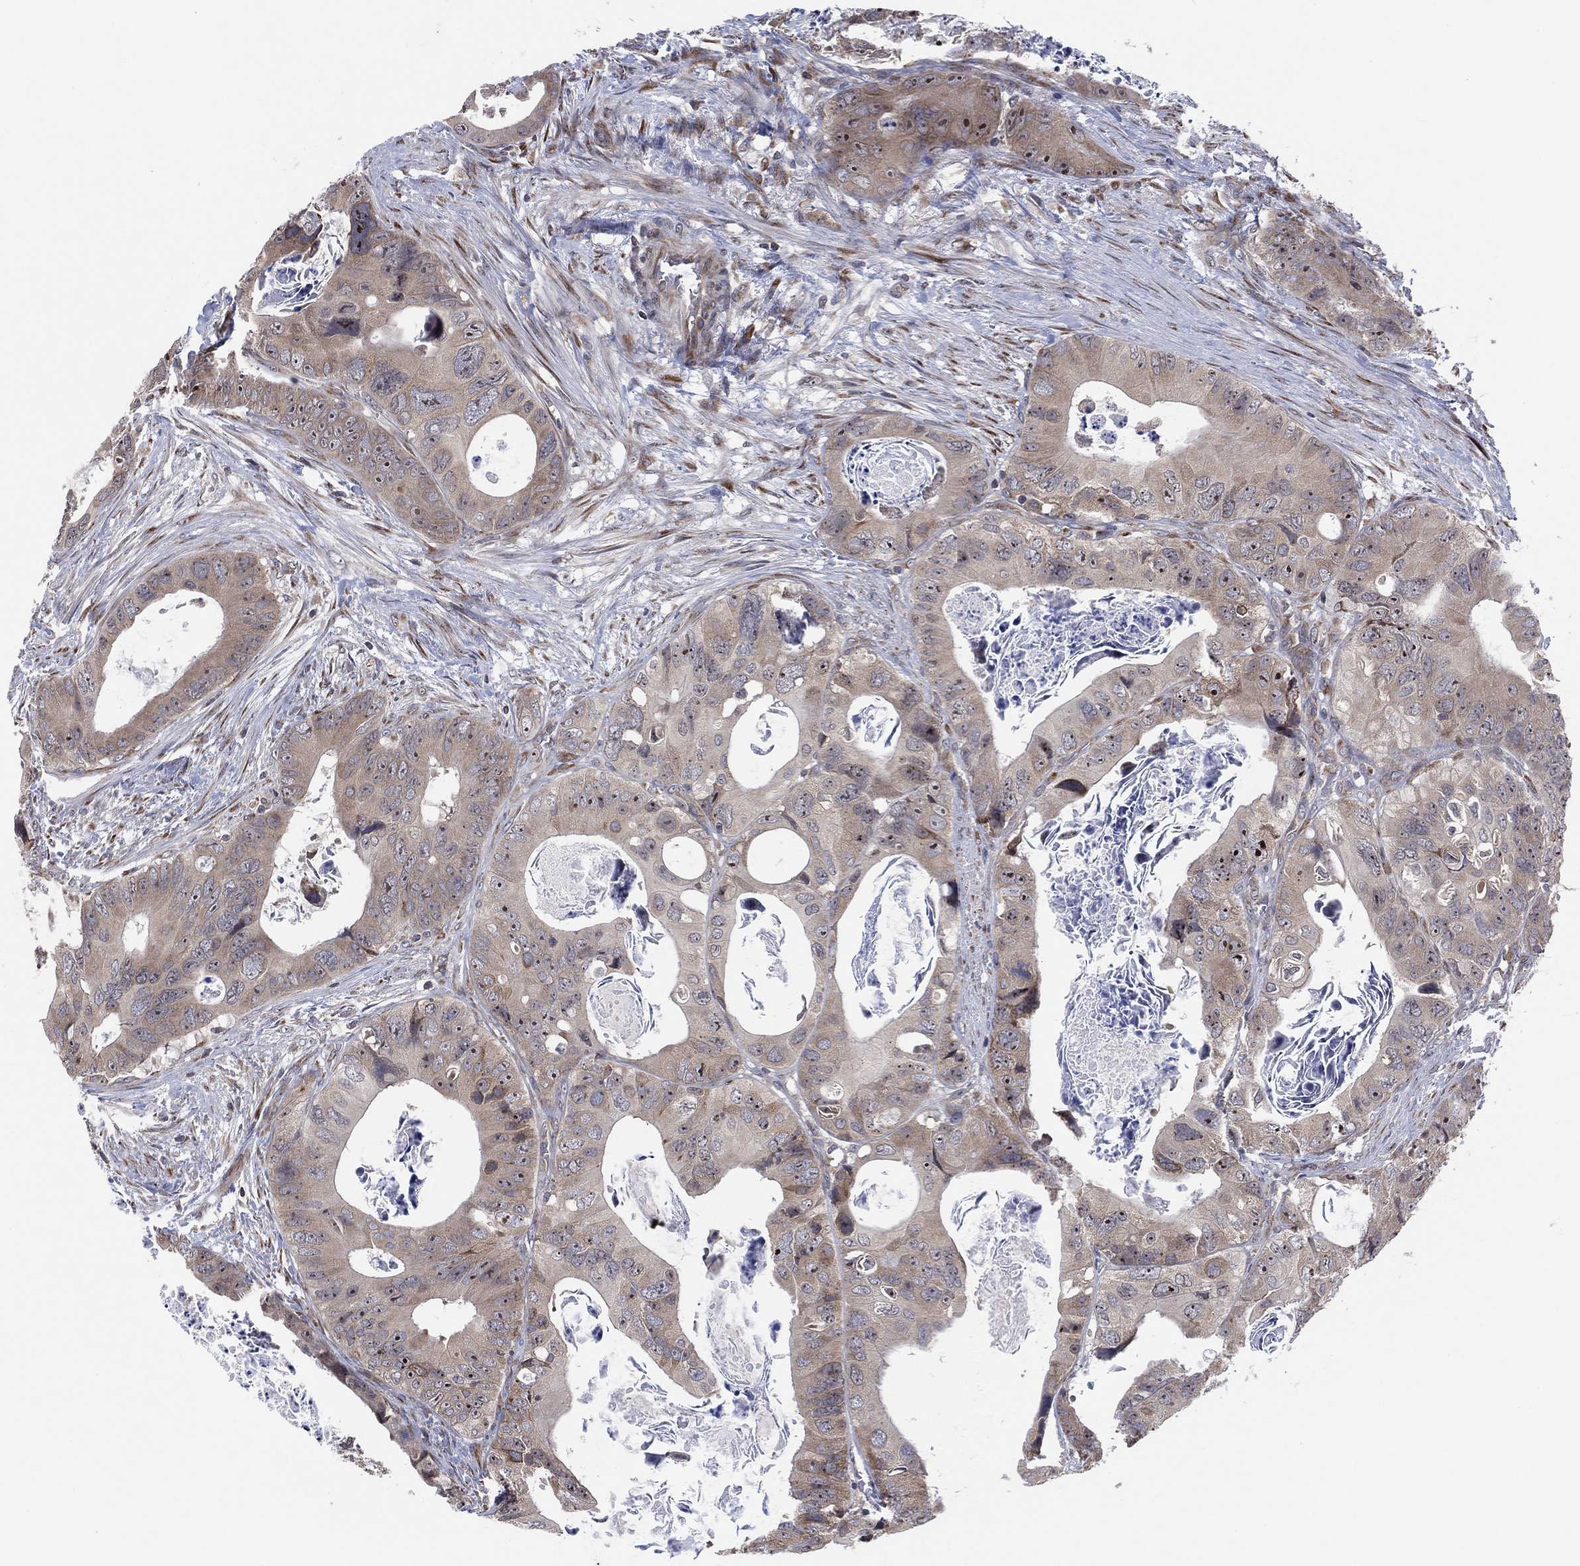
{"staining": {"intensity": "weak", "quantity": "<25%", "location": "cytoplasmic/membranous"}, "tissue": "colorectal cancer", "cell_type": "Tumor cells", "image_type": "cancer", "snomed": [{"axis": "morphology", "description": "Adenocarcinoma, NOS"}, {"axis": "topography", "description": "Rectum"}], "caption": "This photomicrograph is of colorectal cancer (adenocarcinoma) stained with IHC to label a protein in brown with the nuclei are counter-stained blue. There is no positivity in tumor cells.", "gene": "FAM104A", "patient": {"sex": "male", "age": 64}}